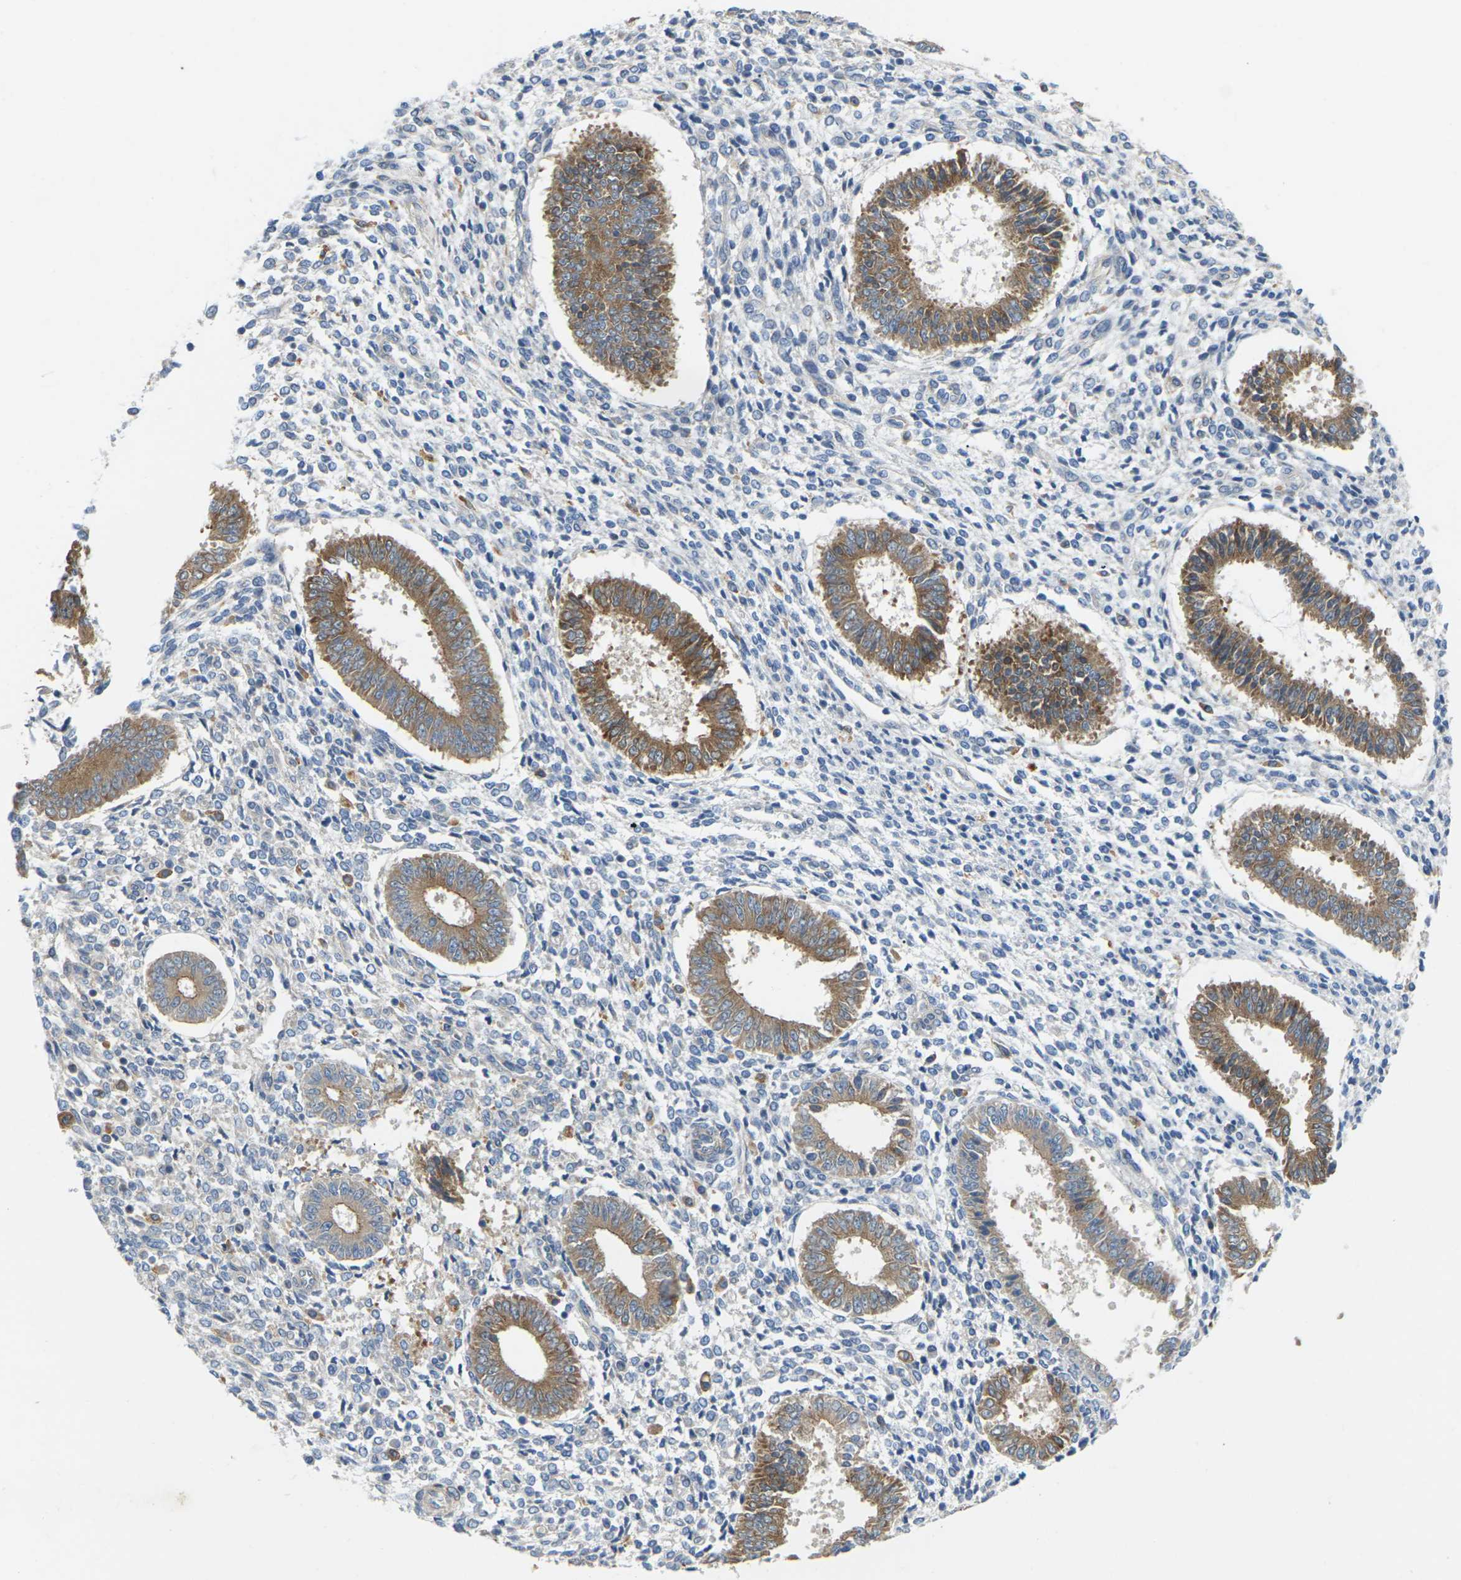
{"staining": {"intensity": "negative", "quantity": "none", "location": "none"}, "tissue": "endometrium", "cell_type": "Cells in endometrial stroma", "image_type": "normal", "snomed": [{"axis": "morphology", "description": "Normal tissue, NOS"}, {"axis": "topography", "description": "Endometrium"}], "caption": "Cells in endometrial stroma are negative for protein expression in unremarkable human endometrium. (Immunohistochemistry (ihc), brightfield microscopy, high magnification).", "gene": "SCNN1A", "patient": {"sex": "female", "age": 35}}